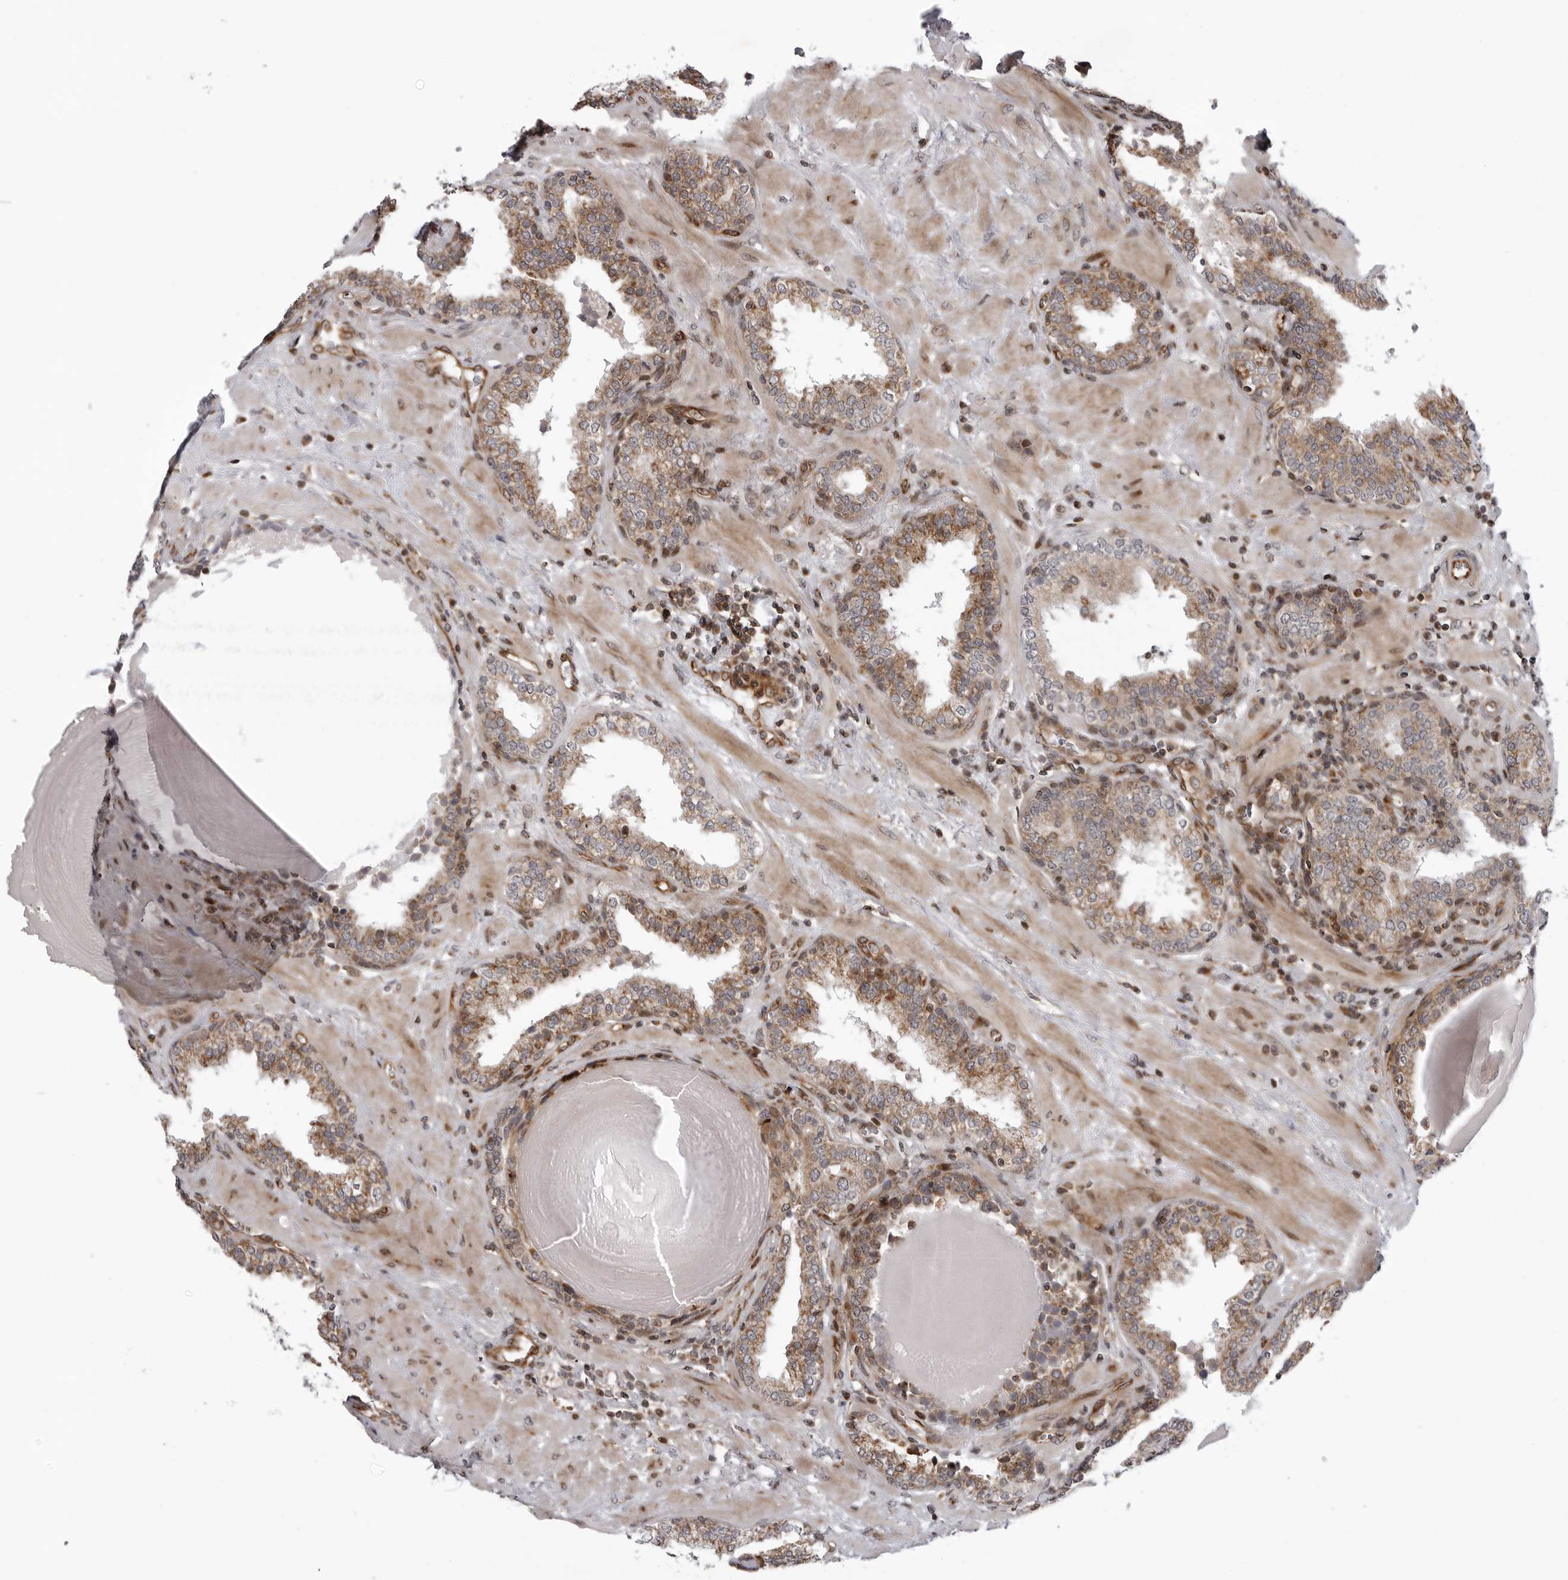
{"staining": {"intensity": "moderate", "quantity": "25%-75%", "location": "cytoplasmic/membranous"}, "tissue": "prostate", "cell_type": "Glandular cells", "image_type": "normal", "snomed": [{"axis": "morphology", "description": "Normal tissue, NOS"}, {"axis": "topography", "description": "Prostate"}], "caption": "Prostate stained for a protein demonstrates moderate cytoplasmic/membranous positivity in glandular cells.", "gene": "ABL1", "patient": {"sex": "male", "age": 51}}